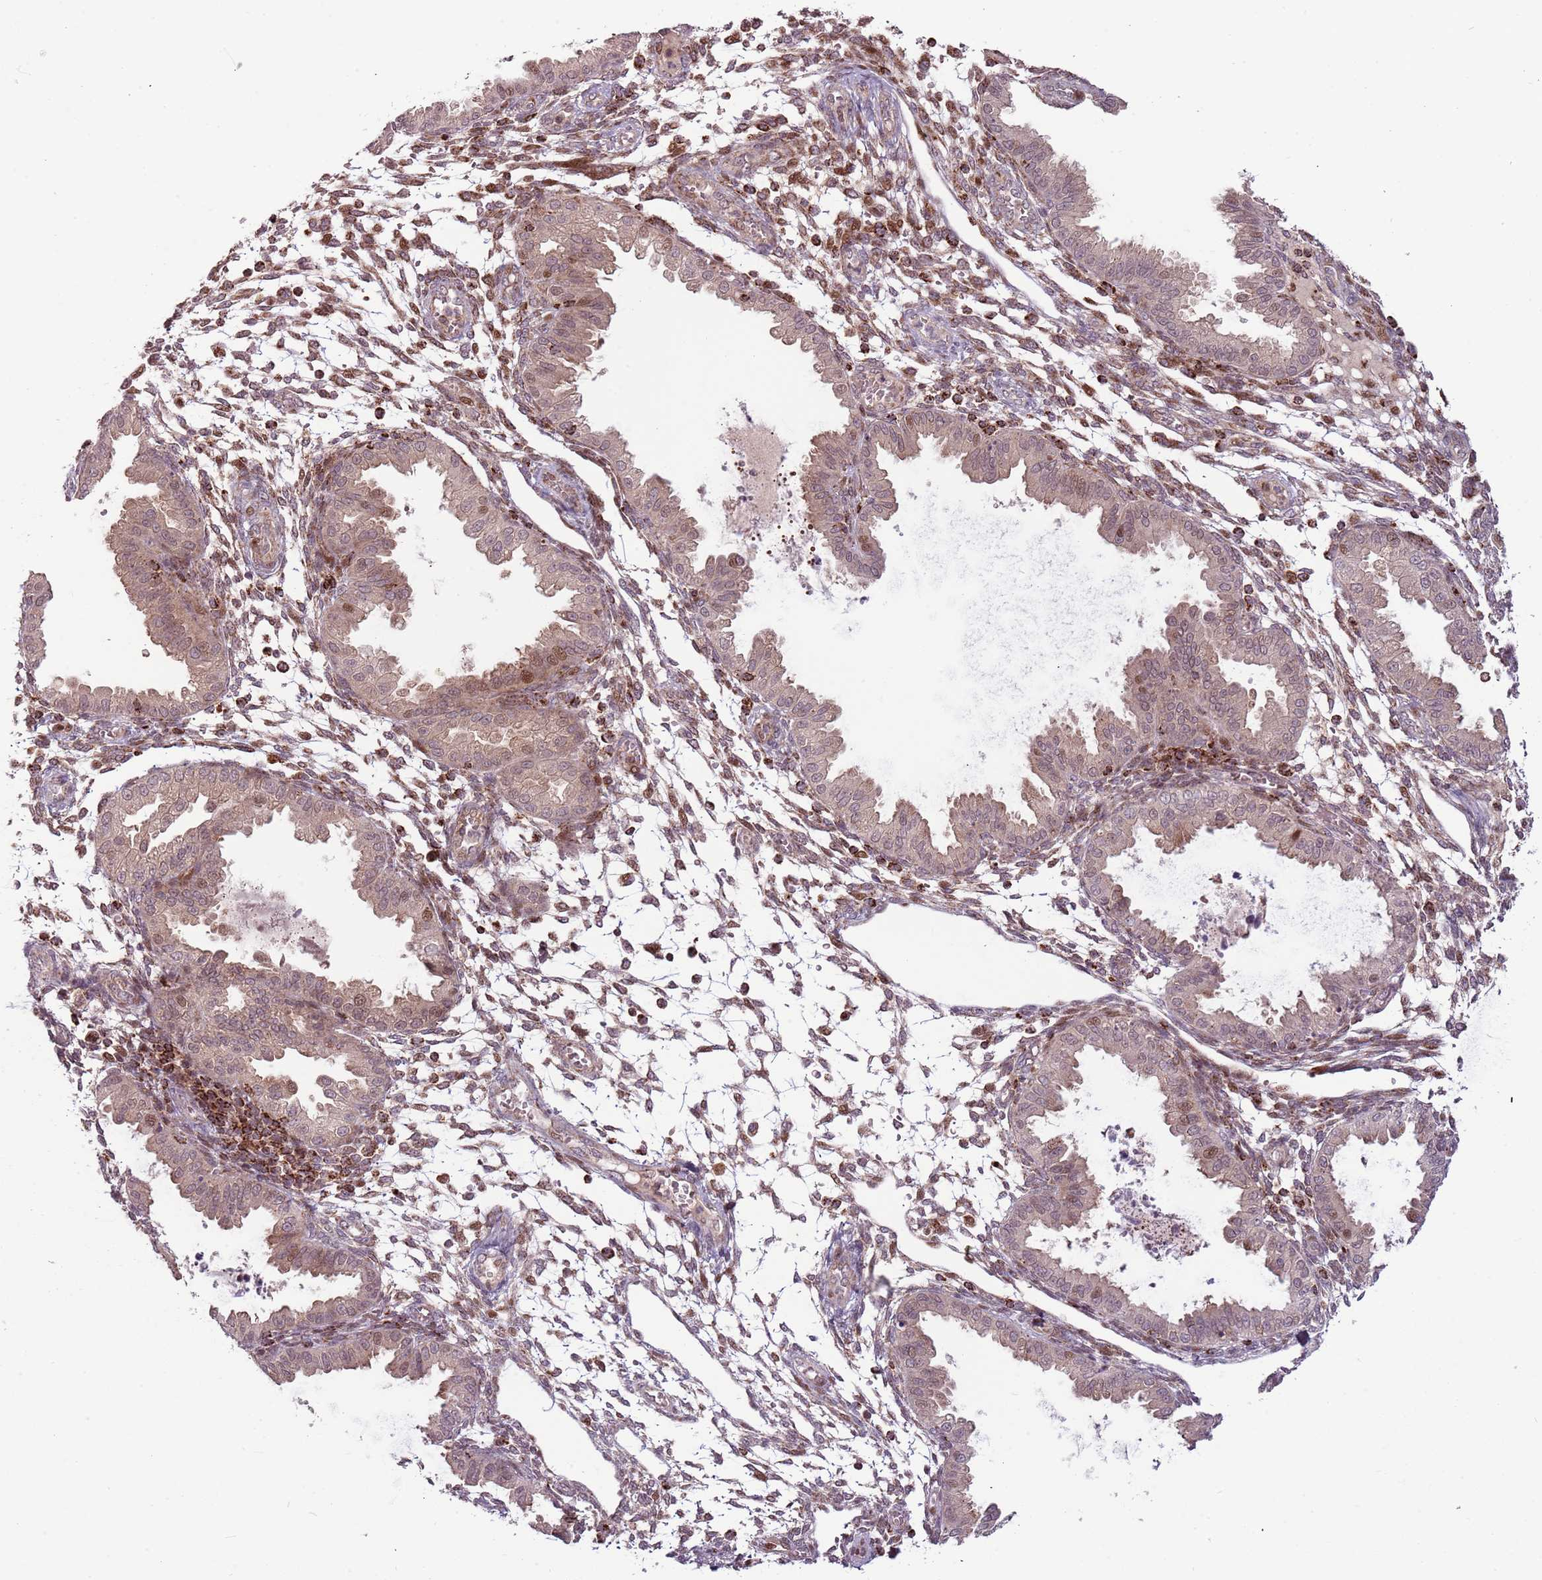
{"staining": {"intensity": "moderate", "quantity": "25%-75%", "location": "cytoplasmic/membranous,nuclear"}, "tissue": "endometrium", "cell_type": "Cells in endometrial stroma", "image_type": "normal", "snomed": [{"axis": "morphology", "description": "Normal tissue, NOS"}, {"axis": "topography", "description": "Endometrium"}], "caption": "Human endometrium stained for a protein (brown) reveals moderate cytoplasmic/membranous,nuclear positive expression in approximately 25%-75% of cells in endometrial stroma.", "gene": "ULK3", "patient": {"sex": "female", "age": 33}}